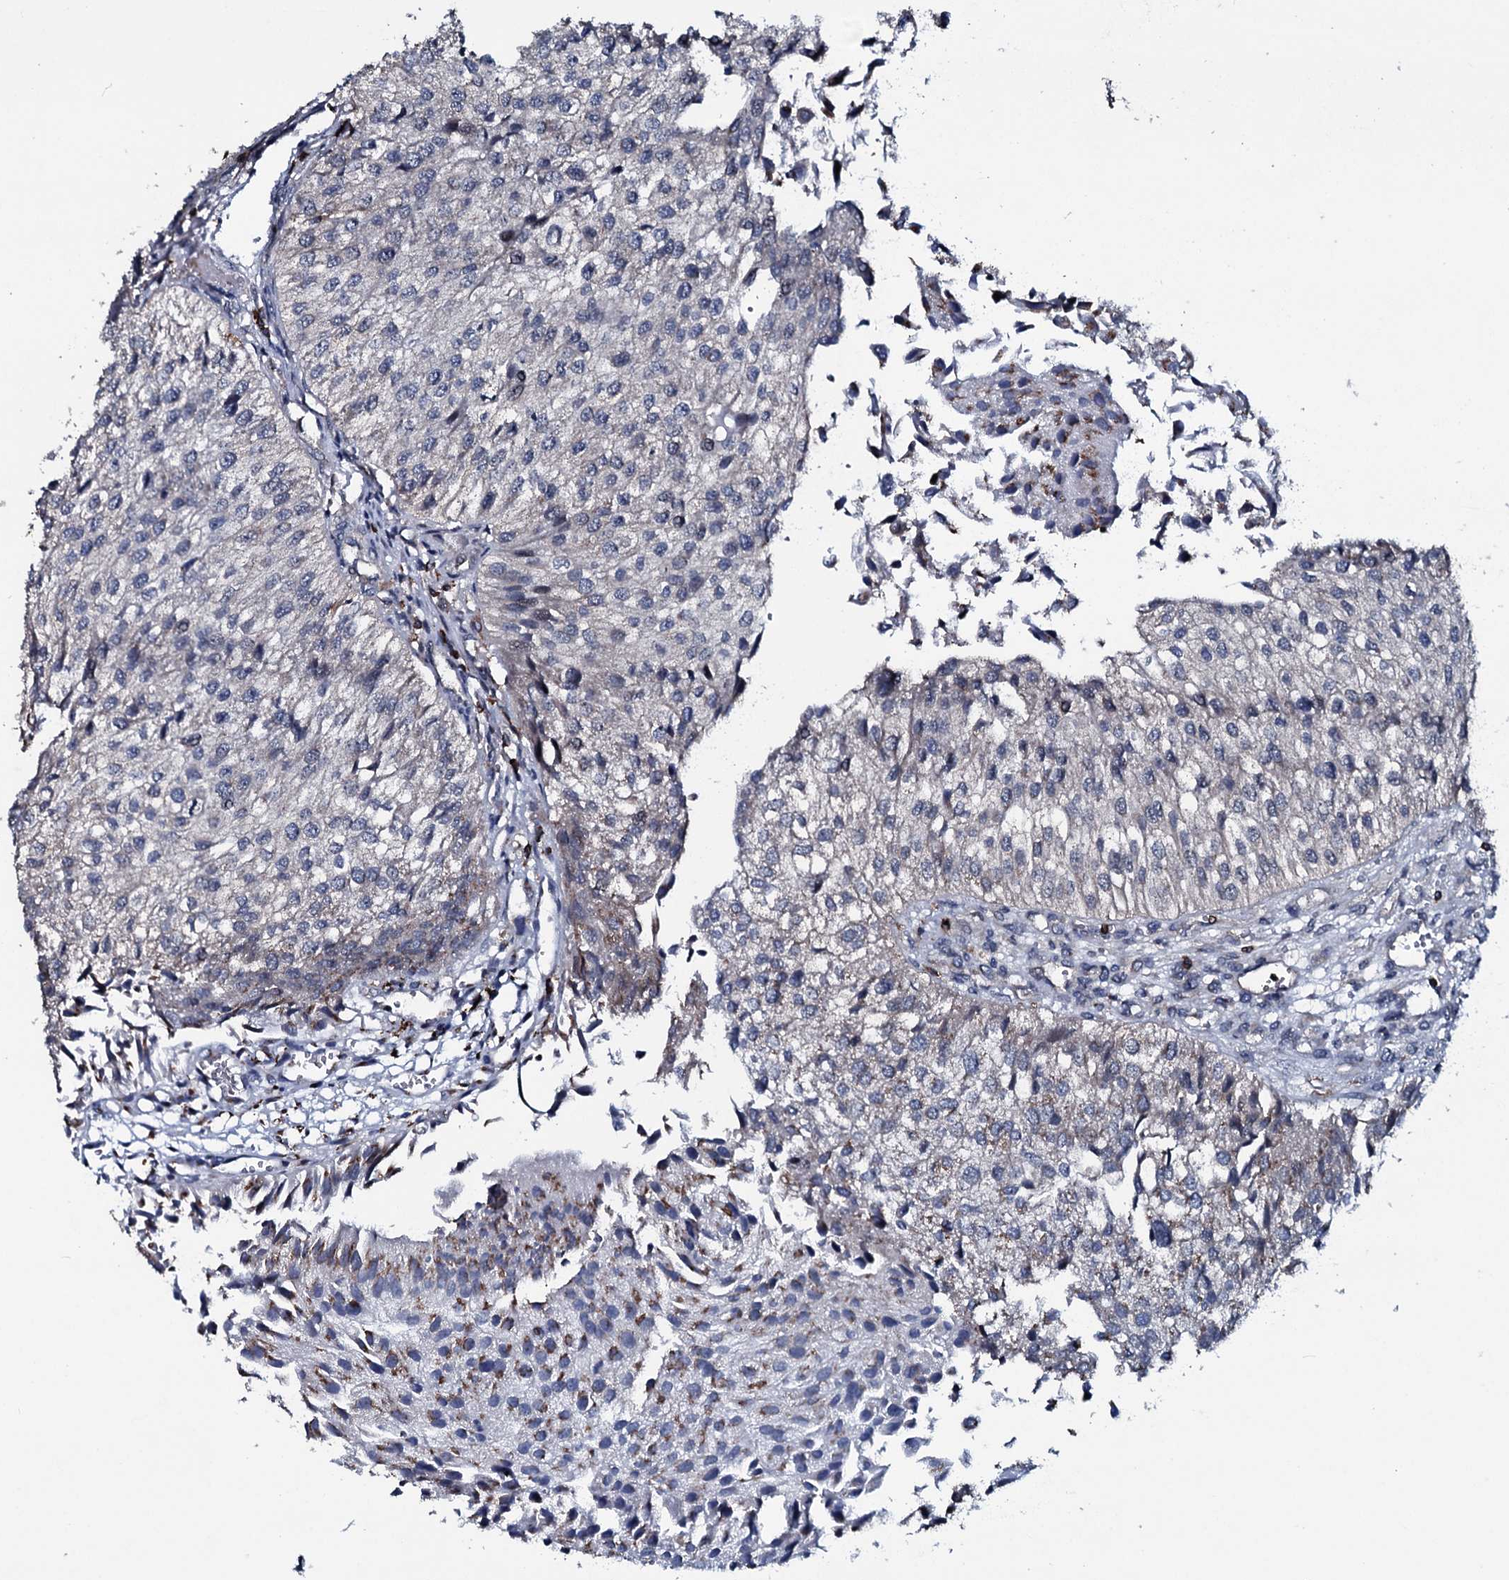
{"staining": {"intensity": "moderate", "quantity": "<25%", "location": "cytoplasmic/membranous"}, "tissue": "urothelial cancer", "cell_type": "Tumor cells", "image_type": "cancer", "snomed": [{"axis": "morphology", "description": "Urothelial carcinoma, Low grade"}, {"axis": "topography", "description": "Urinary bladder"}], "caption": "The image reveals immunohistochemical staining of urothelial cancer. There is moderate cytoplasmic/membranous staining is appreciated in approximately <25% of tumor cells. The protein is shown in brown color, while the nuclei are stained blue.", "gene": "OGFOD2", "patient": {"sex": "female", "age": 89}}